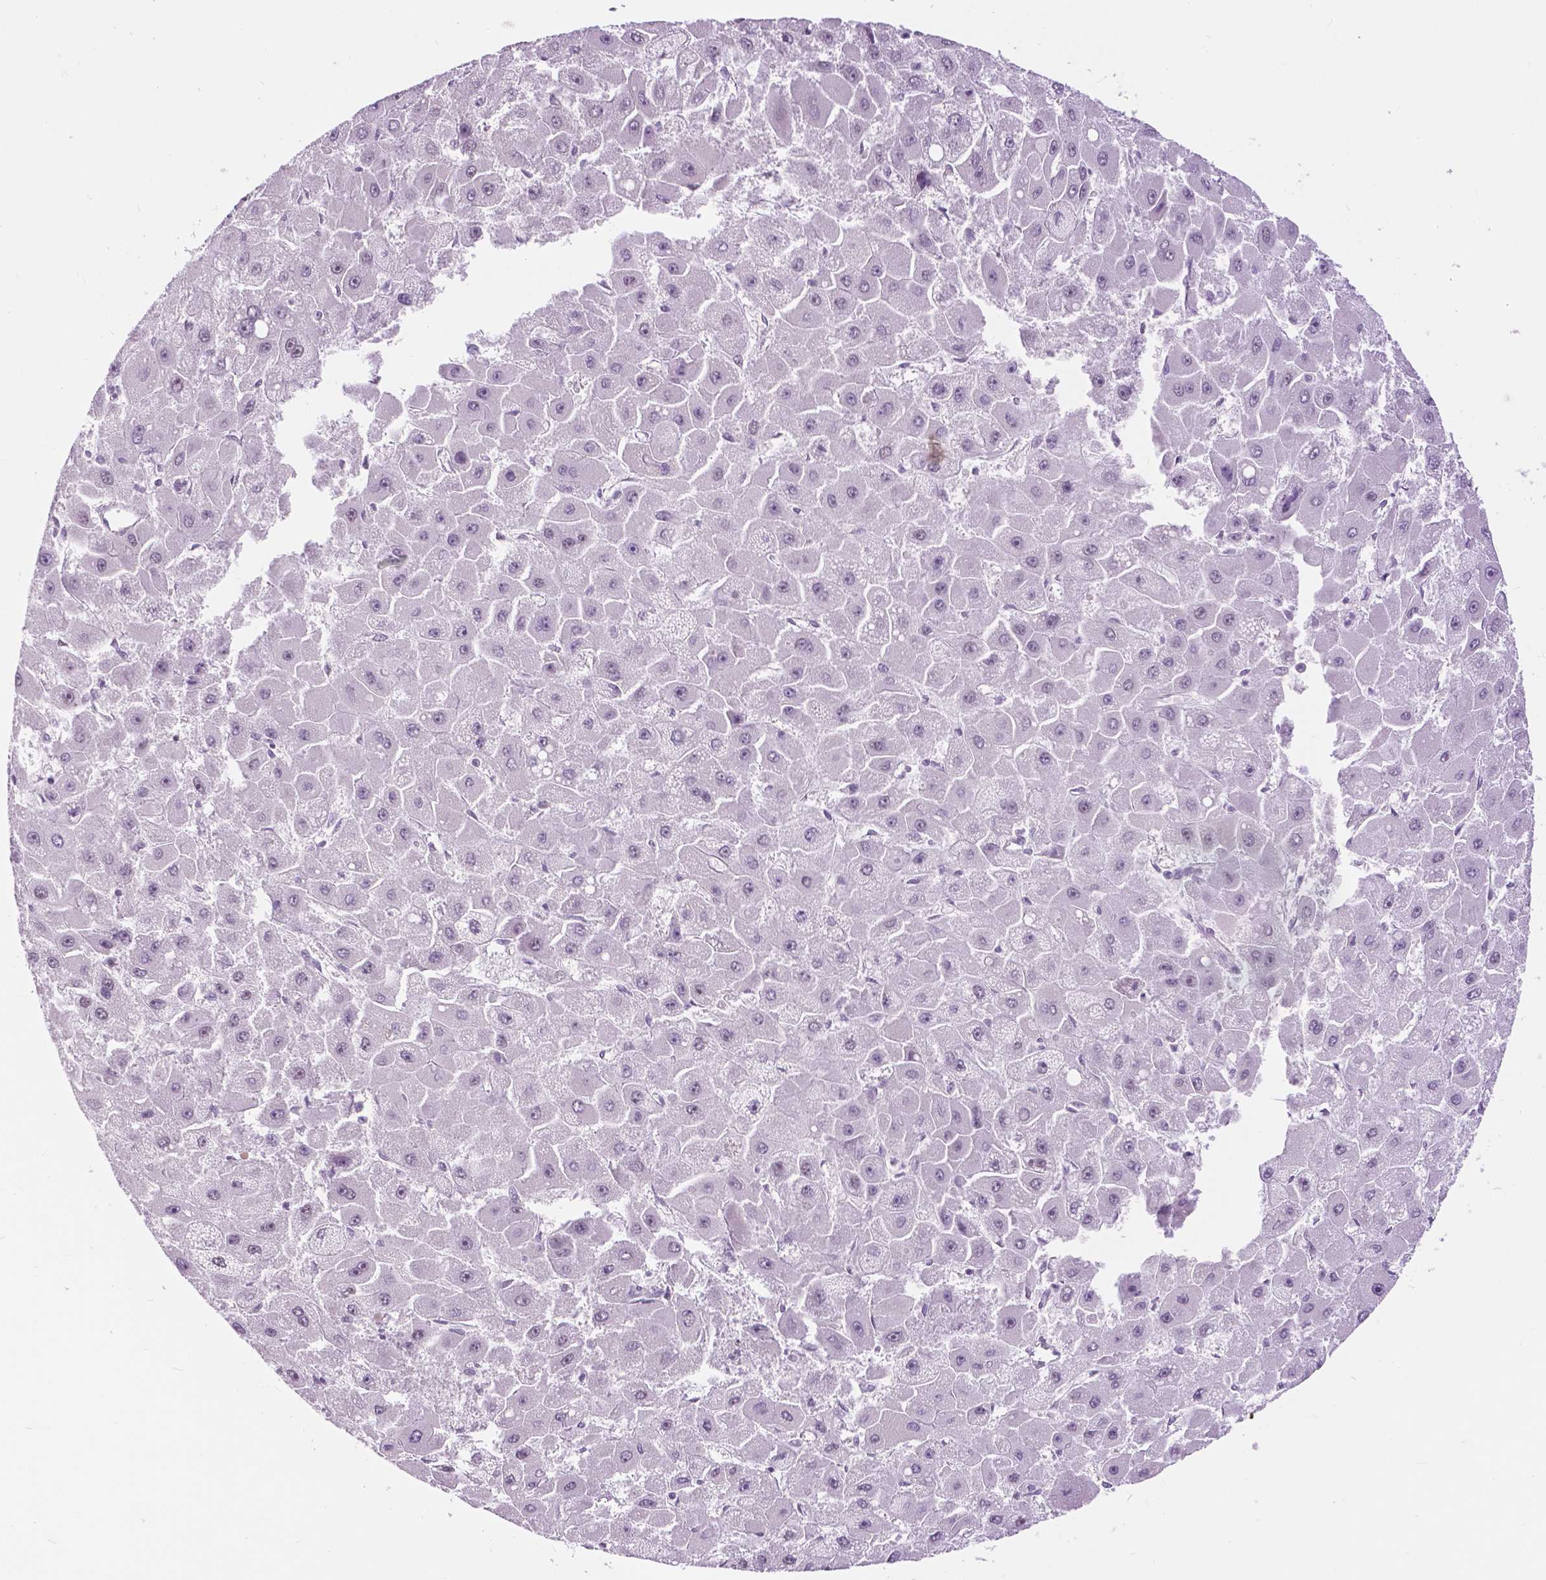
{"staining": {"intensity": "negative", "quantity": "none", "location": "none"}, "tissue": "liver cancer", "cell_type": "Tumor cells", "image_type": "cancer", "snomed": [{"axis": "morphology", "description": "Carcinoma, Hepatocellular, NOS"}, {"axis": "topography", "description": "Liver"}], "caption": "Tumor cells are negative for brown protein staining in liver cancer.", "gene": "MYOM1", "patient": {"sex": "female", "age": 25}}